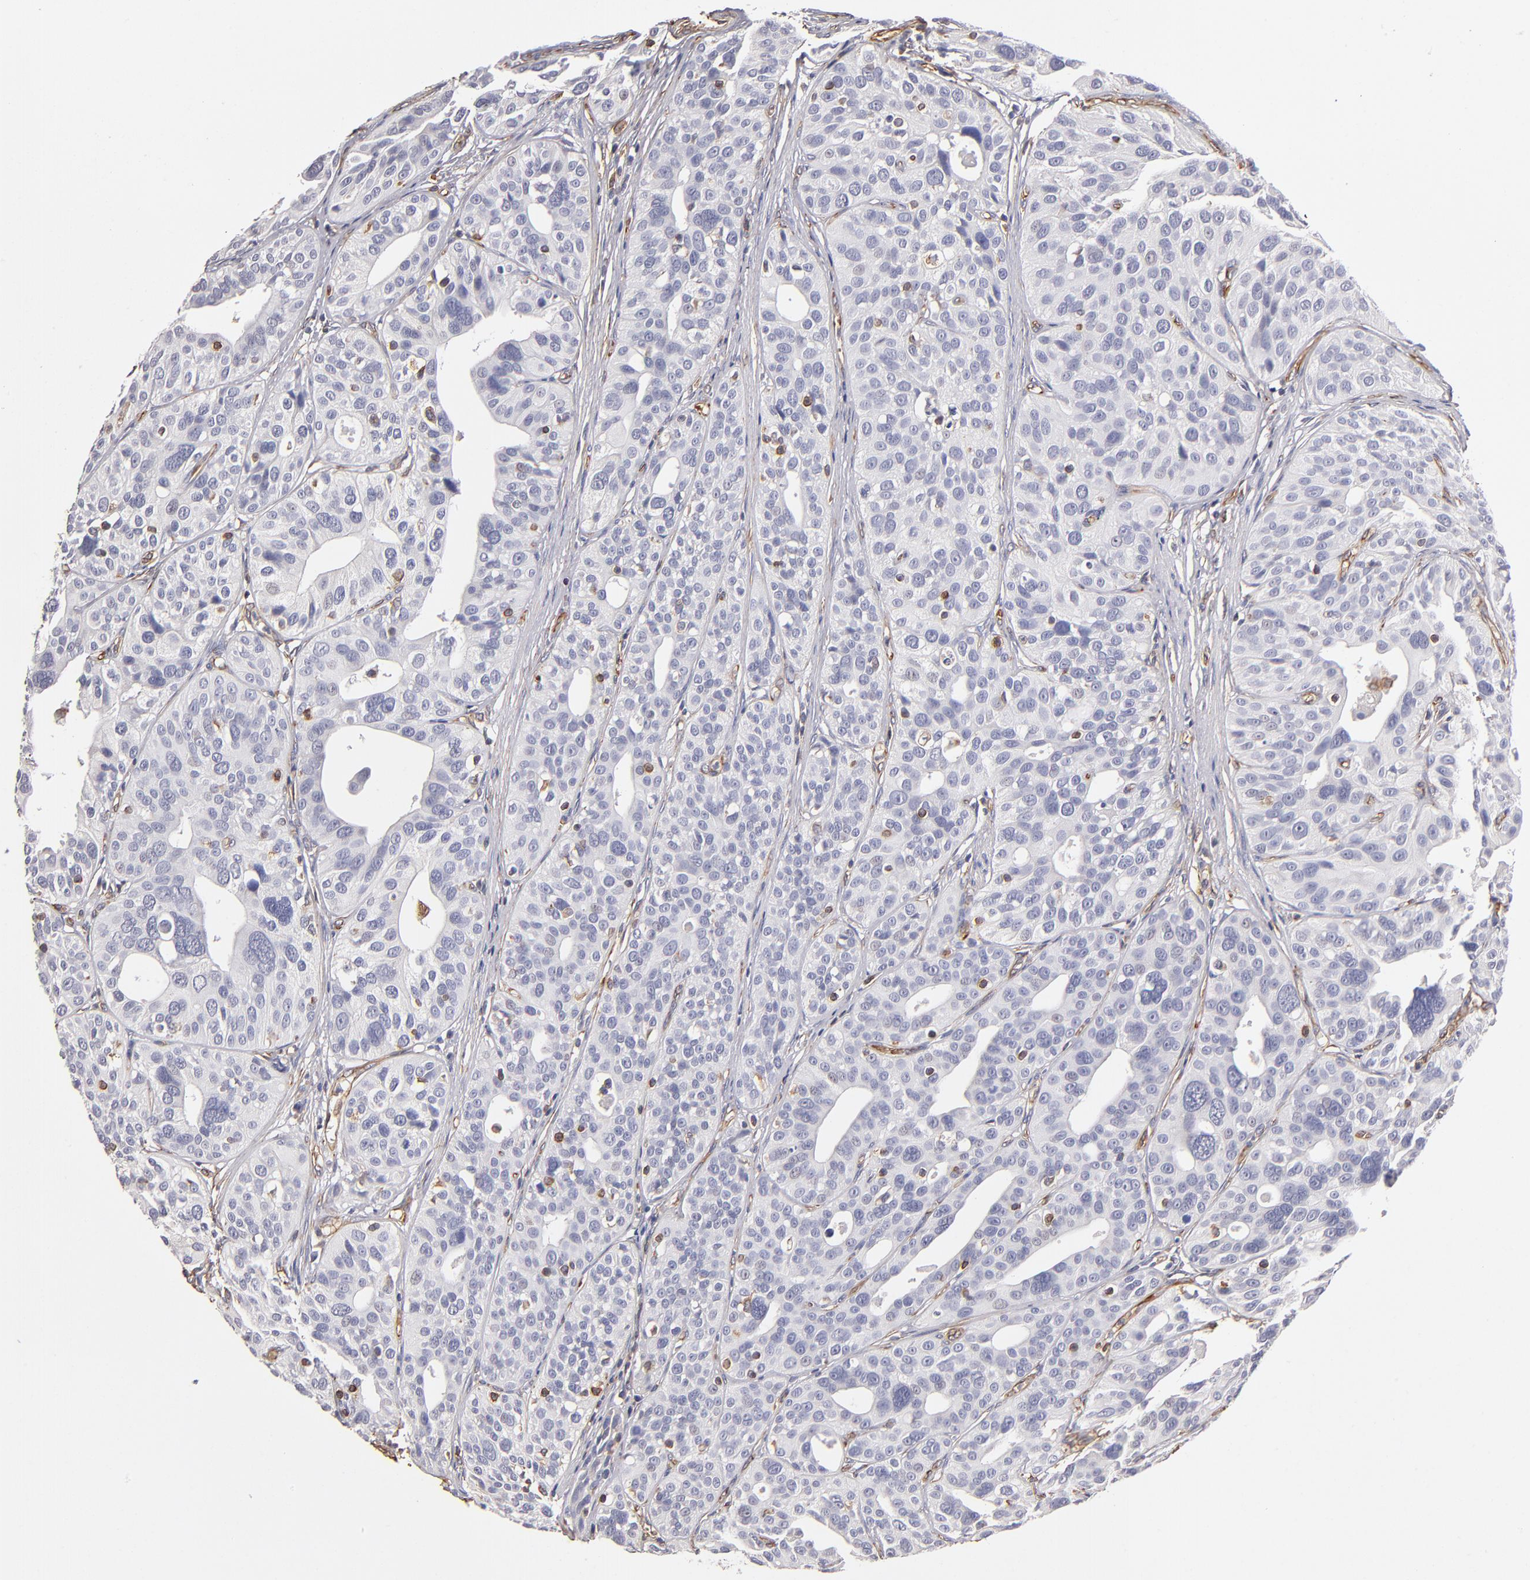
{"staining": {"intensity": "negative", "quantity": "none", "location": "none"}, "tissue": "urothelial cancer", "cell_type": "Tumor cells", "image_type": "cancer", "snomed": [{"axis": "morphology", "description": "Urothelial carcinoma, High grade"}, {"axis": "topography", "description": "Urinary bladder"}], "caption": "This is a photomicrograph of immunohistochemistry (IHC) staining of high-grade urothelial carcinoma, which shows no expression in tumor cells.", "gene": "ABCC1", "patient": {"sex": "male", "age": 56}}